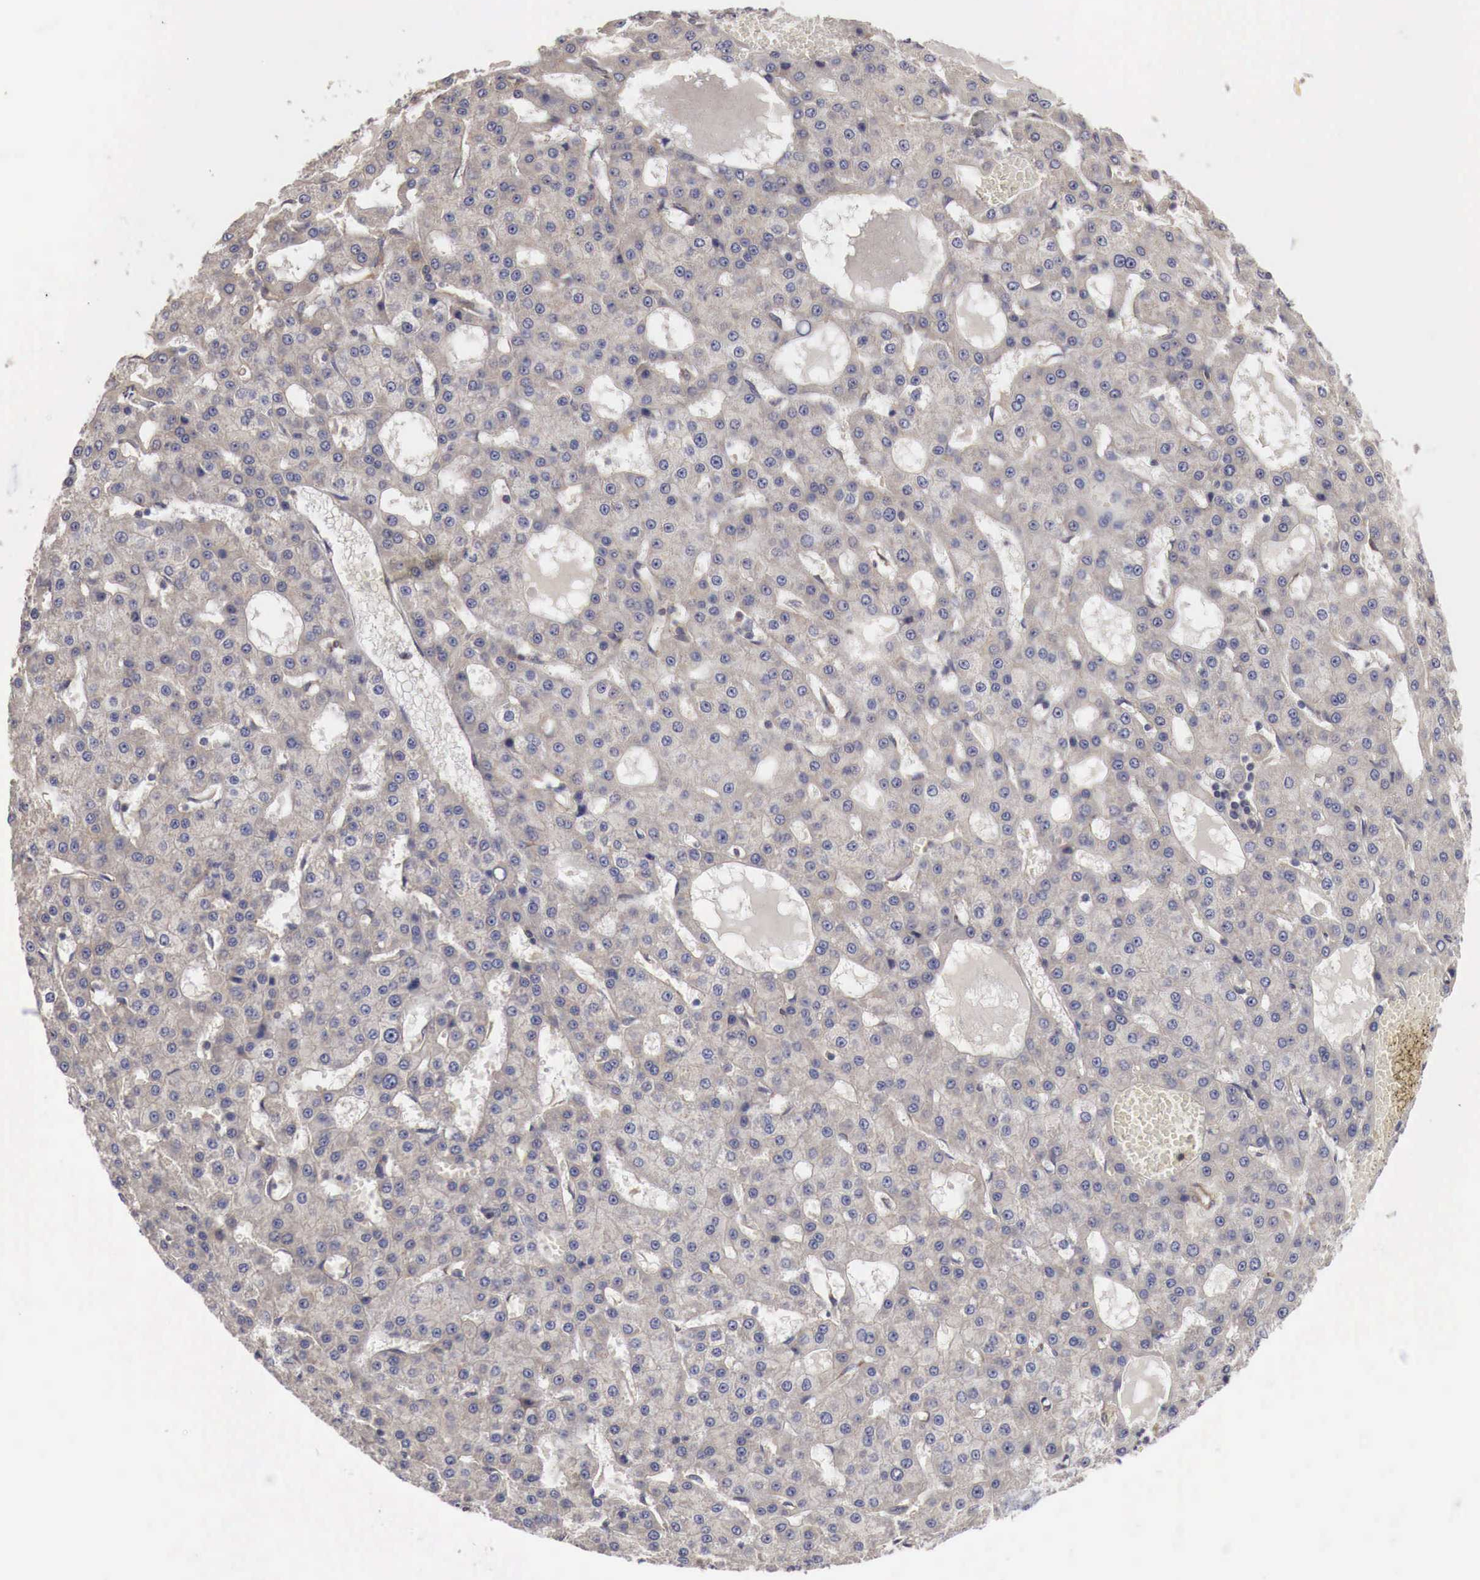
{"staining": {"intensity": "weak", "quantity": ">75%", "location": "cytoplasmic/membranous"}, "tissue": "liver cancer", "cell_type": "Tumor cells", "image_type": "cancer", "snomed": [{"axis": "morphology", "description": "Carcinoma, Hepatocellular, NOS"}, {"axis": "topography", "description": "Liver"}], "caption": "Hepatocellular carcinoma (liver) tissue exhibits weak cytoplasmic/membranous staining in about >75% of tumor cells, visualized by immunohistochemistry.", "gene": "ARMCX4", "patient": {"sex": "male", "age": 47}}